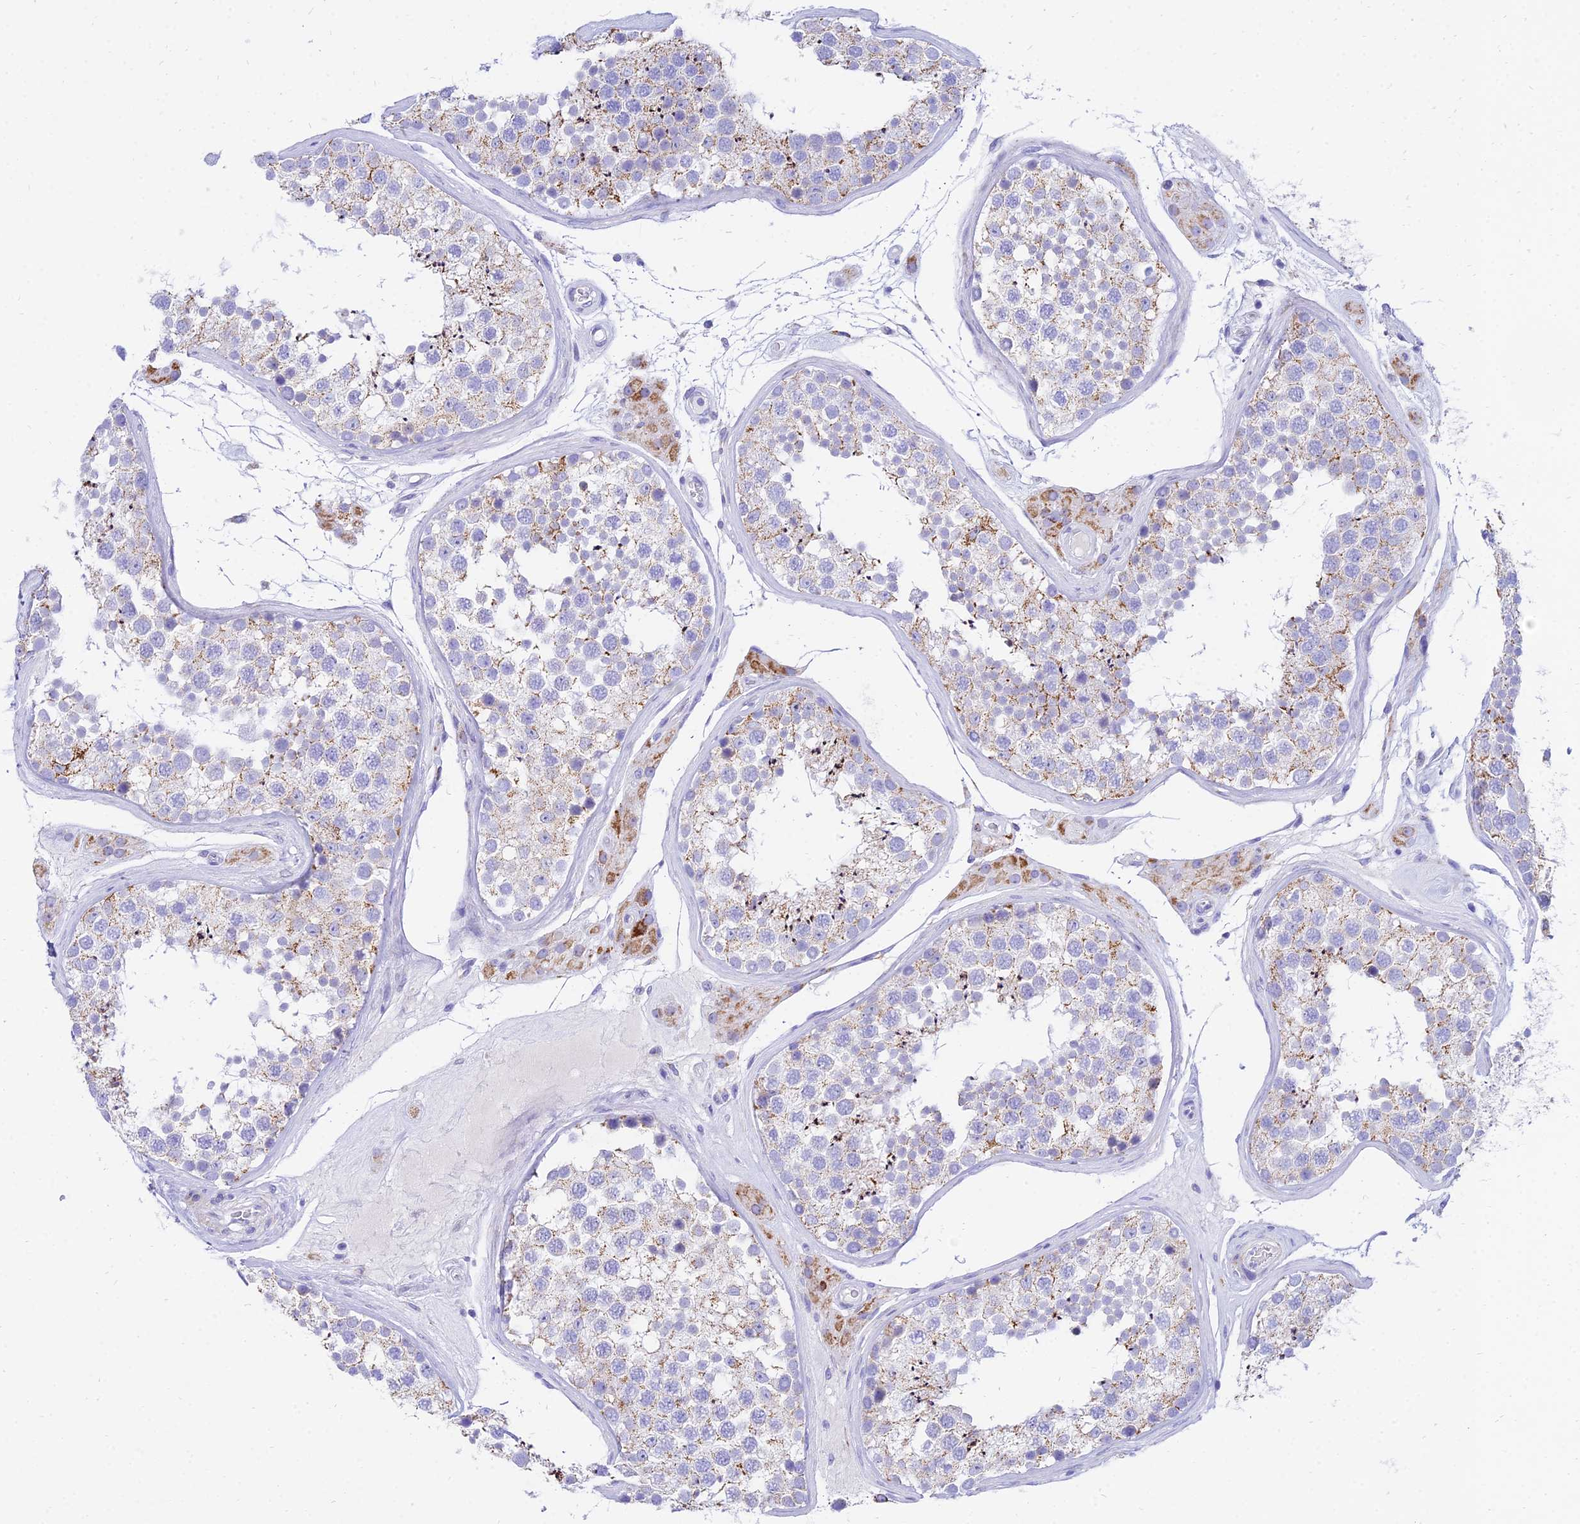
{"staining": {"intensity": "moderate", "quantity": "25%-75%", "location": "cytoplasmic/membranous"}, "tissue": "testis", "cell_type": "Cells in seminiferous ducts", "image_type": "normal", "snomed": [{"axis": "morphology", "description": "Normal tissue, NOS"}, {"axis": "topography", "description": "Testis"}], "caption": "High-power microscopy captured an IHC histopathology image of normal testis, revealing moderate cytoplasmic/membranous expression in approximately 25%-75% of cells in seminiferous ducts. The protein is shown in brown color, while the nuclei are stained blue.", "gene": "PKN3", "patient": {"sex": "male", "age": 46}}